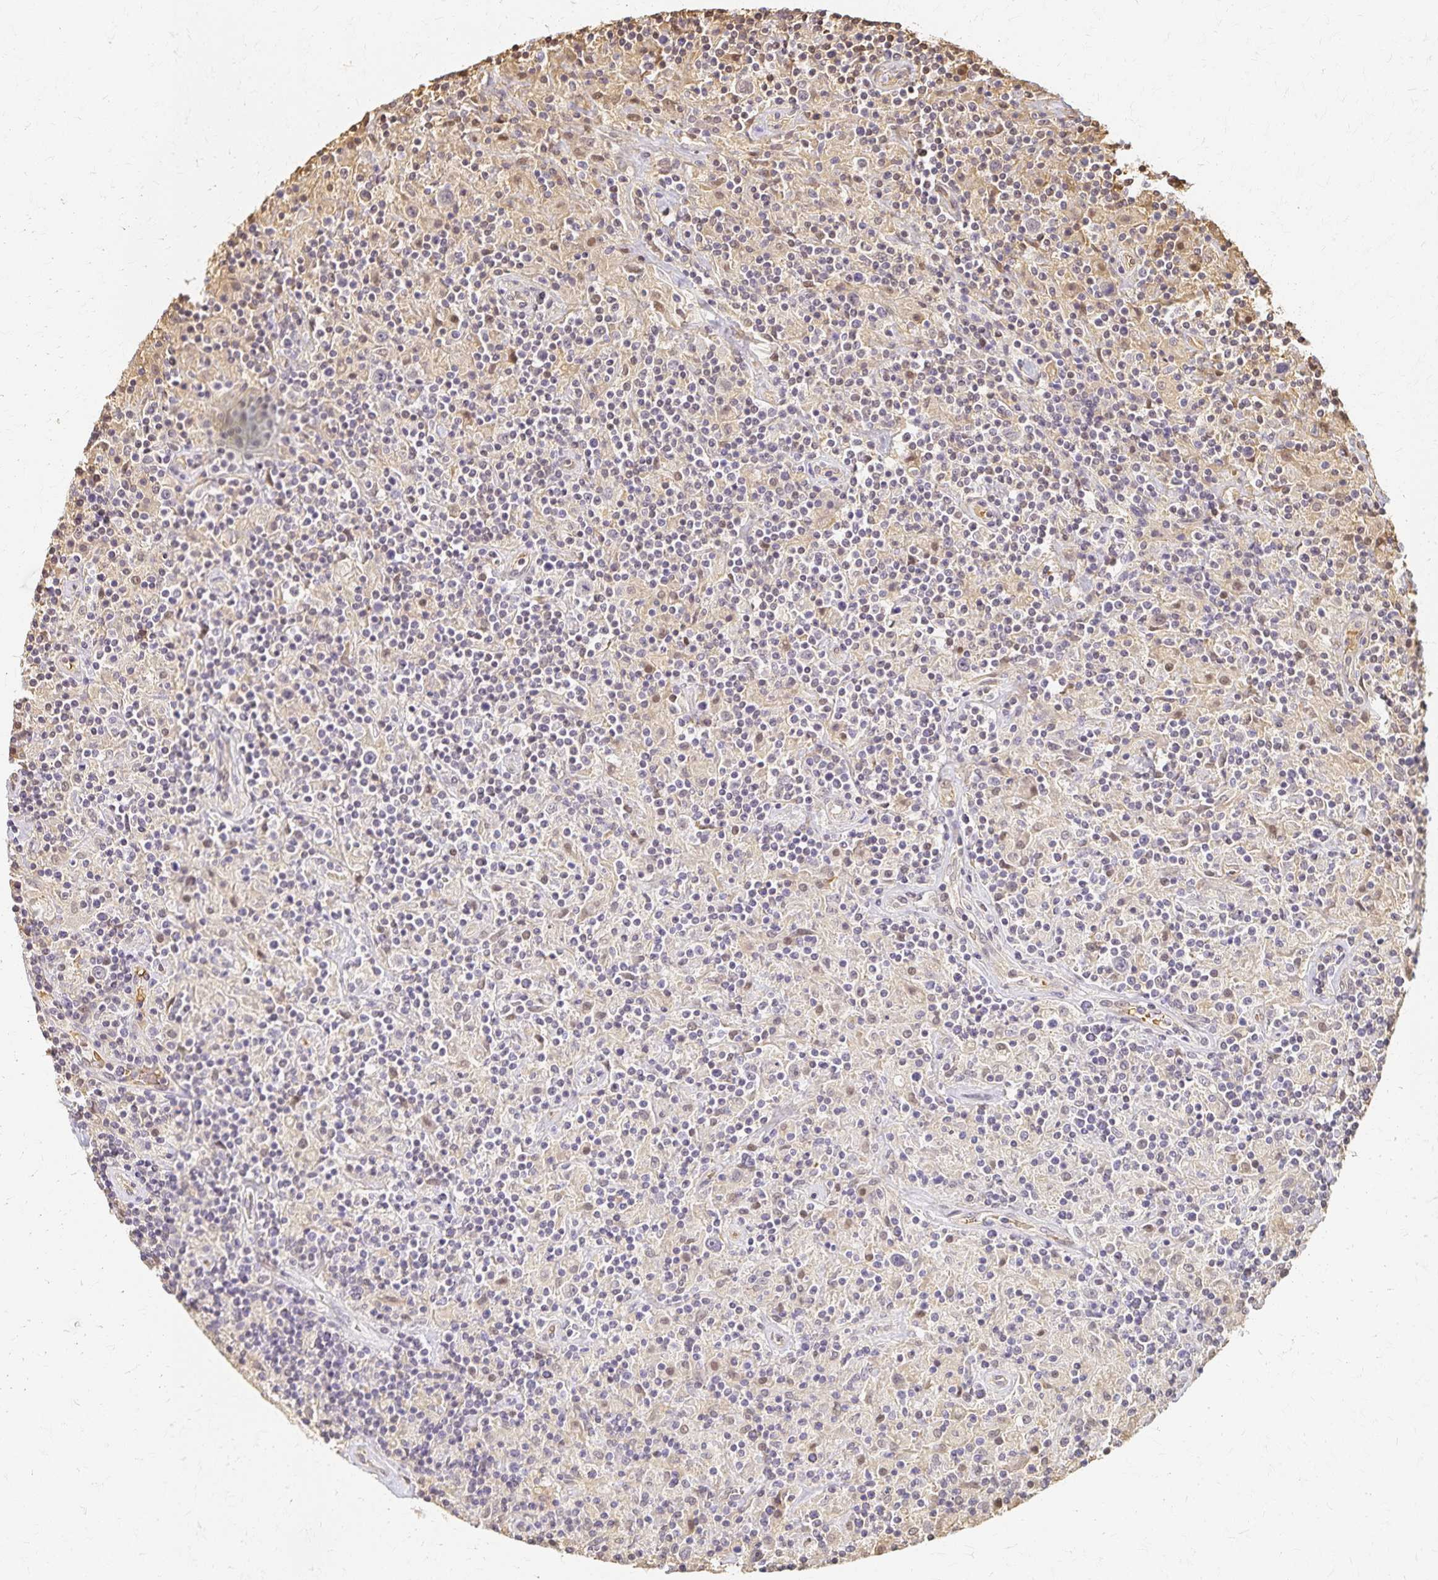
{"staining": {"intensity": "negative", "quantity": "none", "location": "none"}, "tissue": "lymphoma", "cell_type": "Tumor cells", "image_type": "cancer", "snomed": [{"axis": "morphology", "description": "Hodgkin's disease, NOS"}, {"axis": "topography", "description": "Lymph node"}], "caption": "An immunohistochemistry (IHC) micrograph of Hodgkin's disease is shown. There is no staining in tumor cells of Hodgkin's disease. Brightfield microscopy of IHC stained with DAB (3,3'-diaminobenzidine) (brown) and hematoxylin (blue), captured at high magnification.", "gene": "AZGP1", "patient": {"sex": "male", "age": 70}}